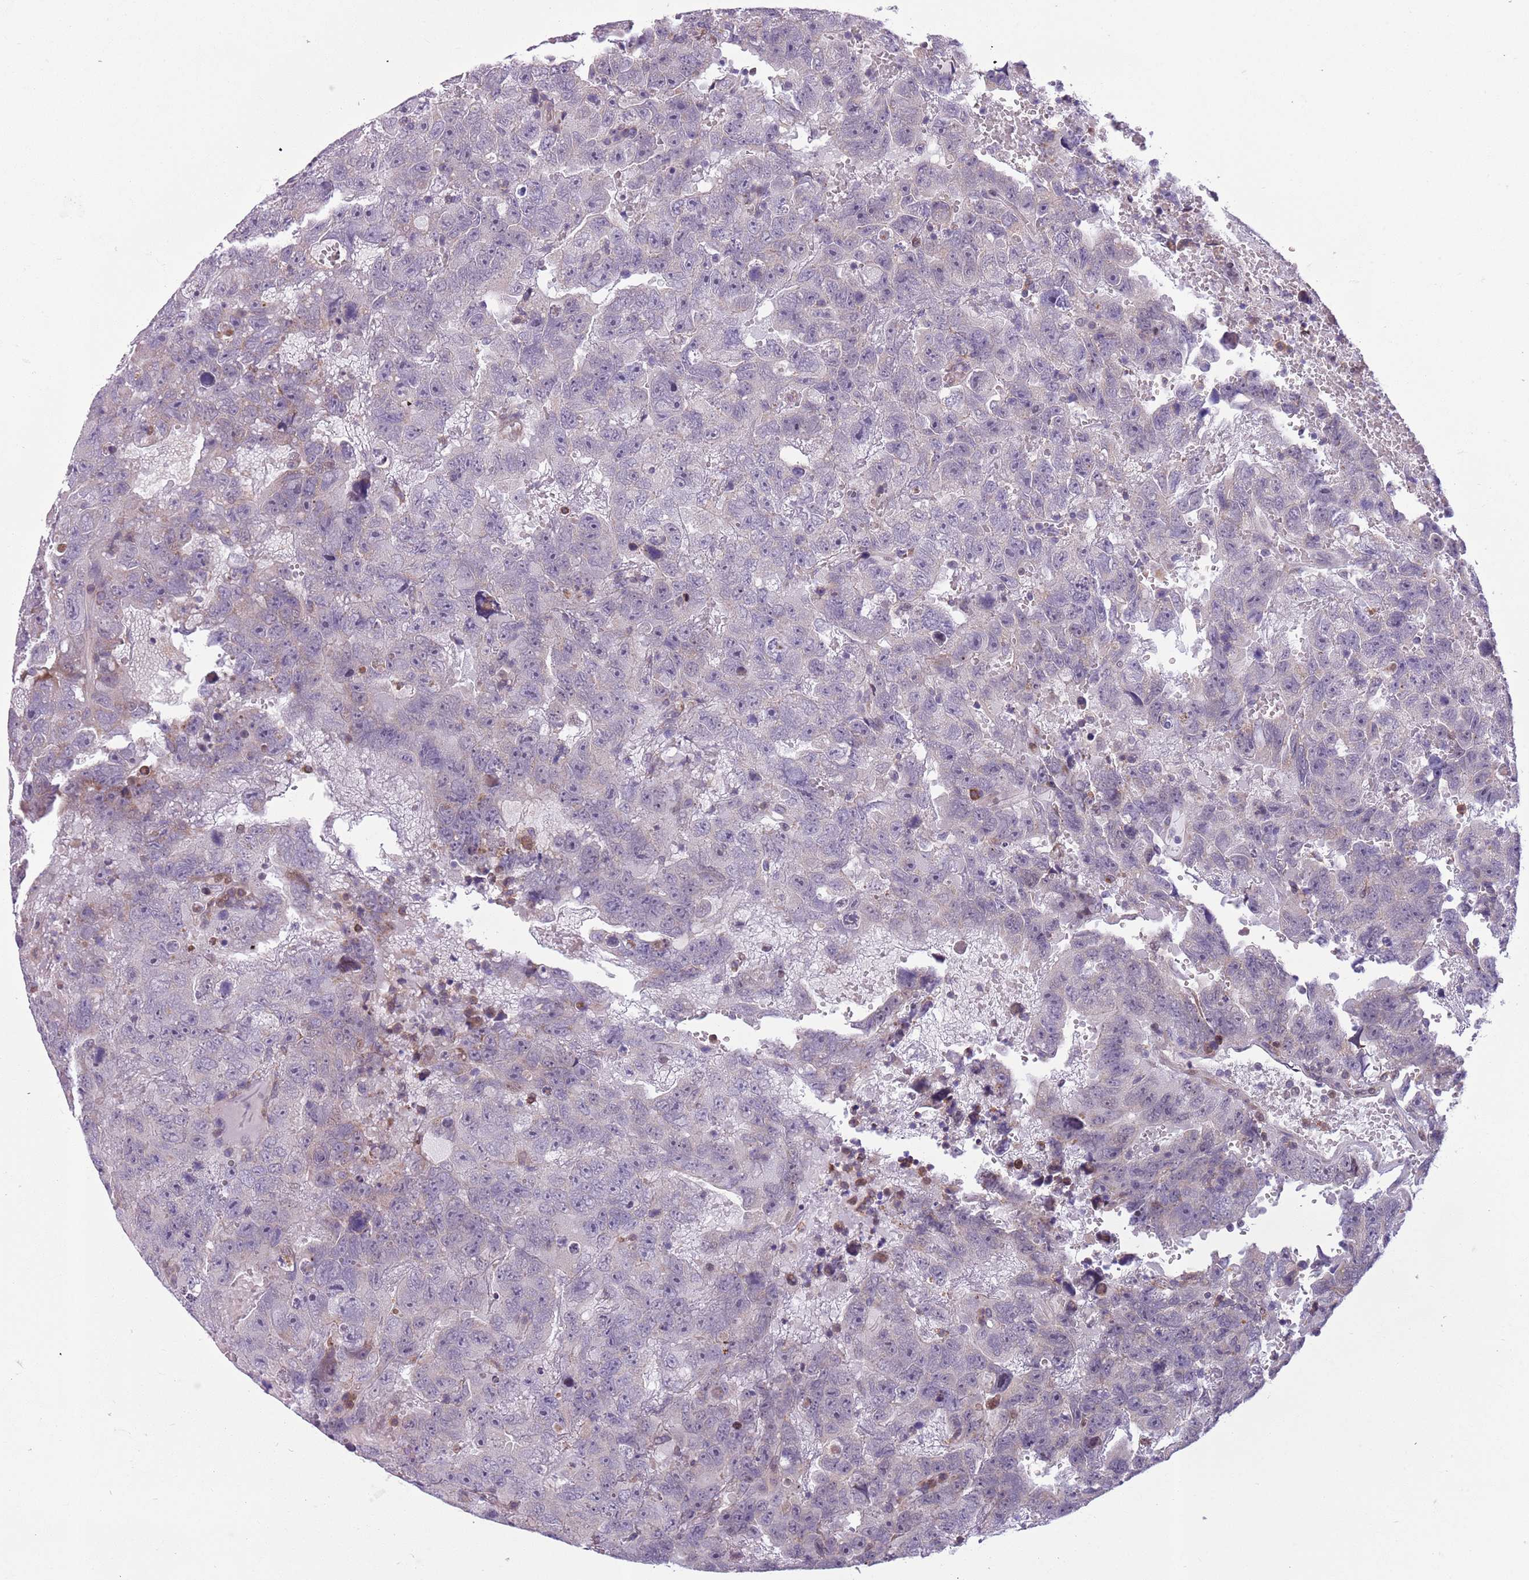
{"staining": {"intensity": "negative", "quantity": "none", "location": "none"}, "tissue": "testis cancer", "cell_type": "Tumor cells", "image_type": "cancer", "snomed": [{"axis": "morphology", "description": "Carcinoma, Embryonal, NOS"}, {"axis": "topography", "description": "Testis"}], "caption": "DAB immunohistochemical staining of human testis embryonal carcinoma reveals no significant positivity in tumor cells.", "gene": "JAML", "patient": {"sex": "male", "age": 45}}